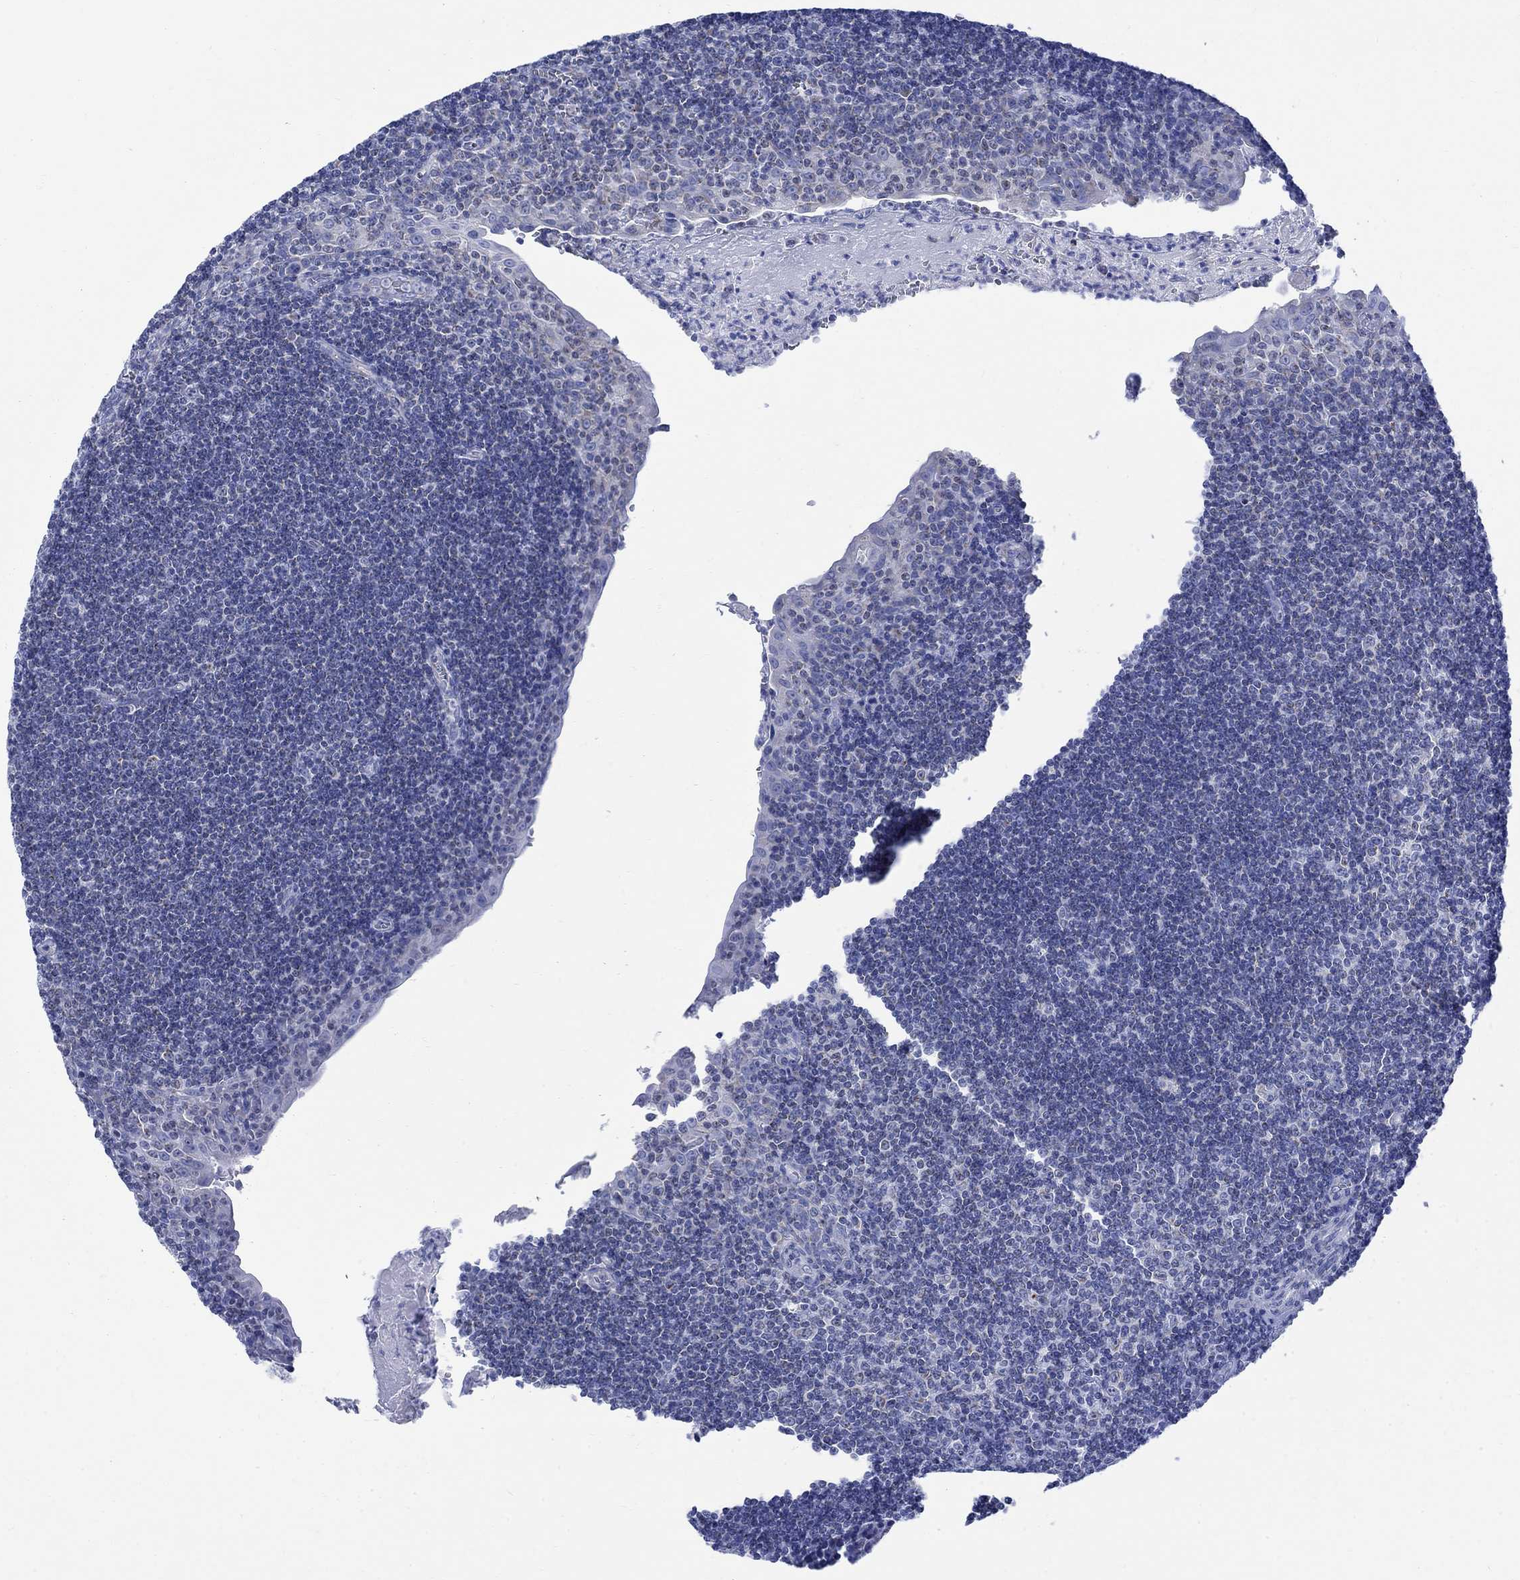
{"staining": {"intensity": "negative", "quantity": "none", "location": "none"}, "tissue": "tonsil", "cell_type": "Germinal center cells", "image_type": "normal", "snomed": [{"axis": "morphology", "description": "Normal tissue, NOS"}, {"axis": "morphology", "description": "Inflammation, NOS"}, {"axis": "topography", "description": "Tonsil"}], "caption": "A histopathology image of human tonsil is negative for staining in germinal center cells. (DAB immunohistochemistry (IHC), high magnification).", "gene": "CPLX1", "patient": {"sex": "female", "age": 31}}